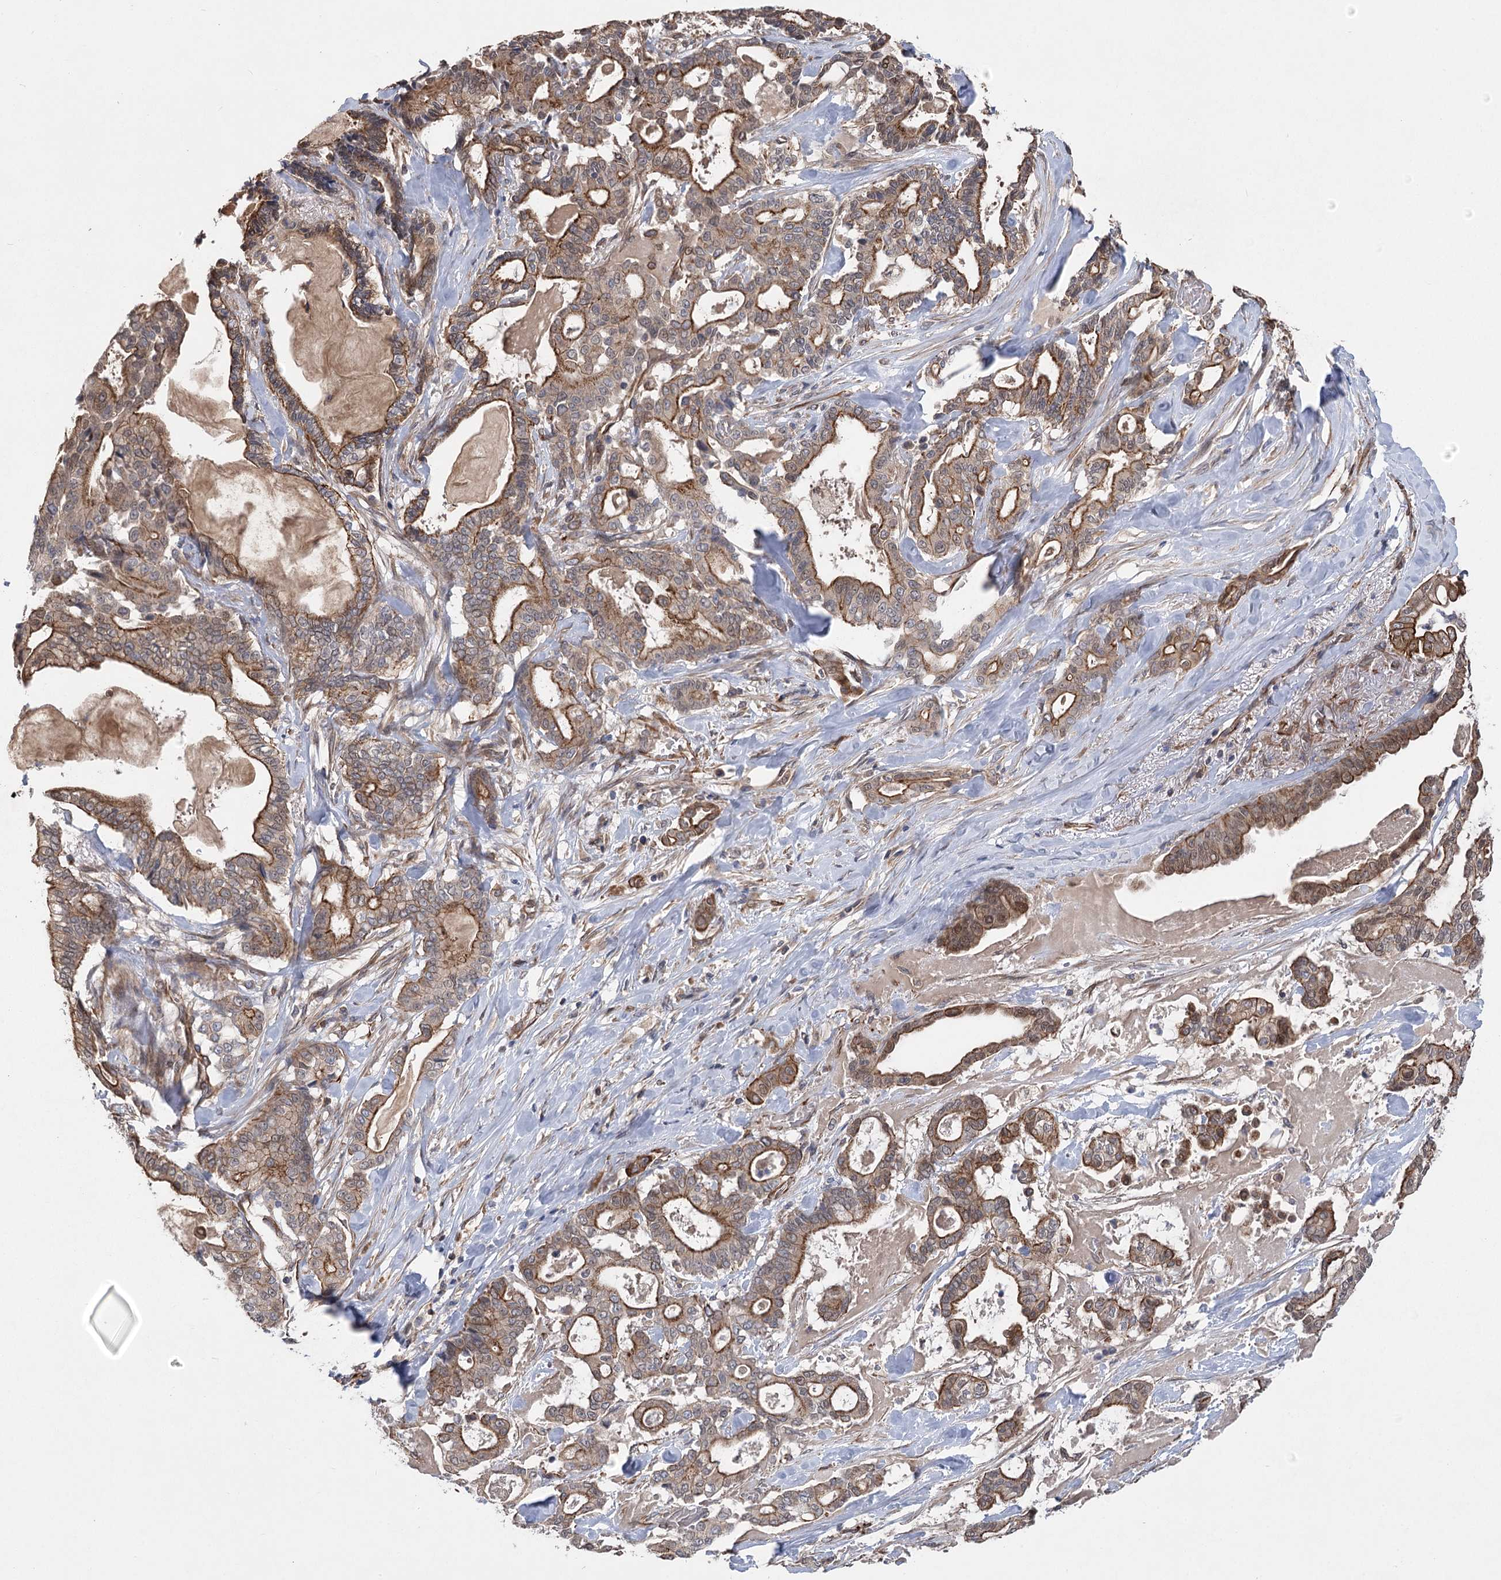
{"staining": {"intensity": "moderate", "quantity": ">75%", "location": "cytoplasmic/membranous"}, "tissue": "pancreatic cancer", "cell_type": "Tumor cells", "image_type": "cancer", "snomed": [{"axis": "morphology", "description": "Adenocarcinoma, NOS"}, {"axis": "topography", "description": "Pancreas"}], "caption": "Moderate cytoplasmic/membranous positivity is appreciated in approximately >75% of tumor cells in pancreatic adenocarcinoma.", "gene": "RWDD4", "patient": {"sex": "male", "age": 63}}